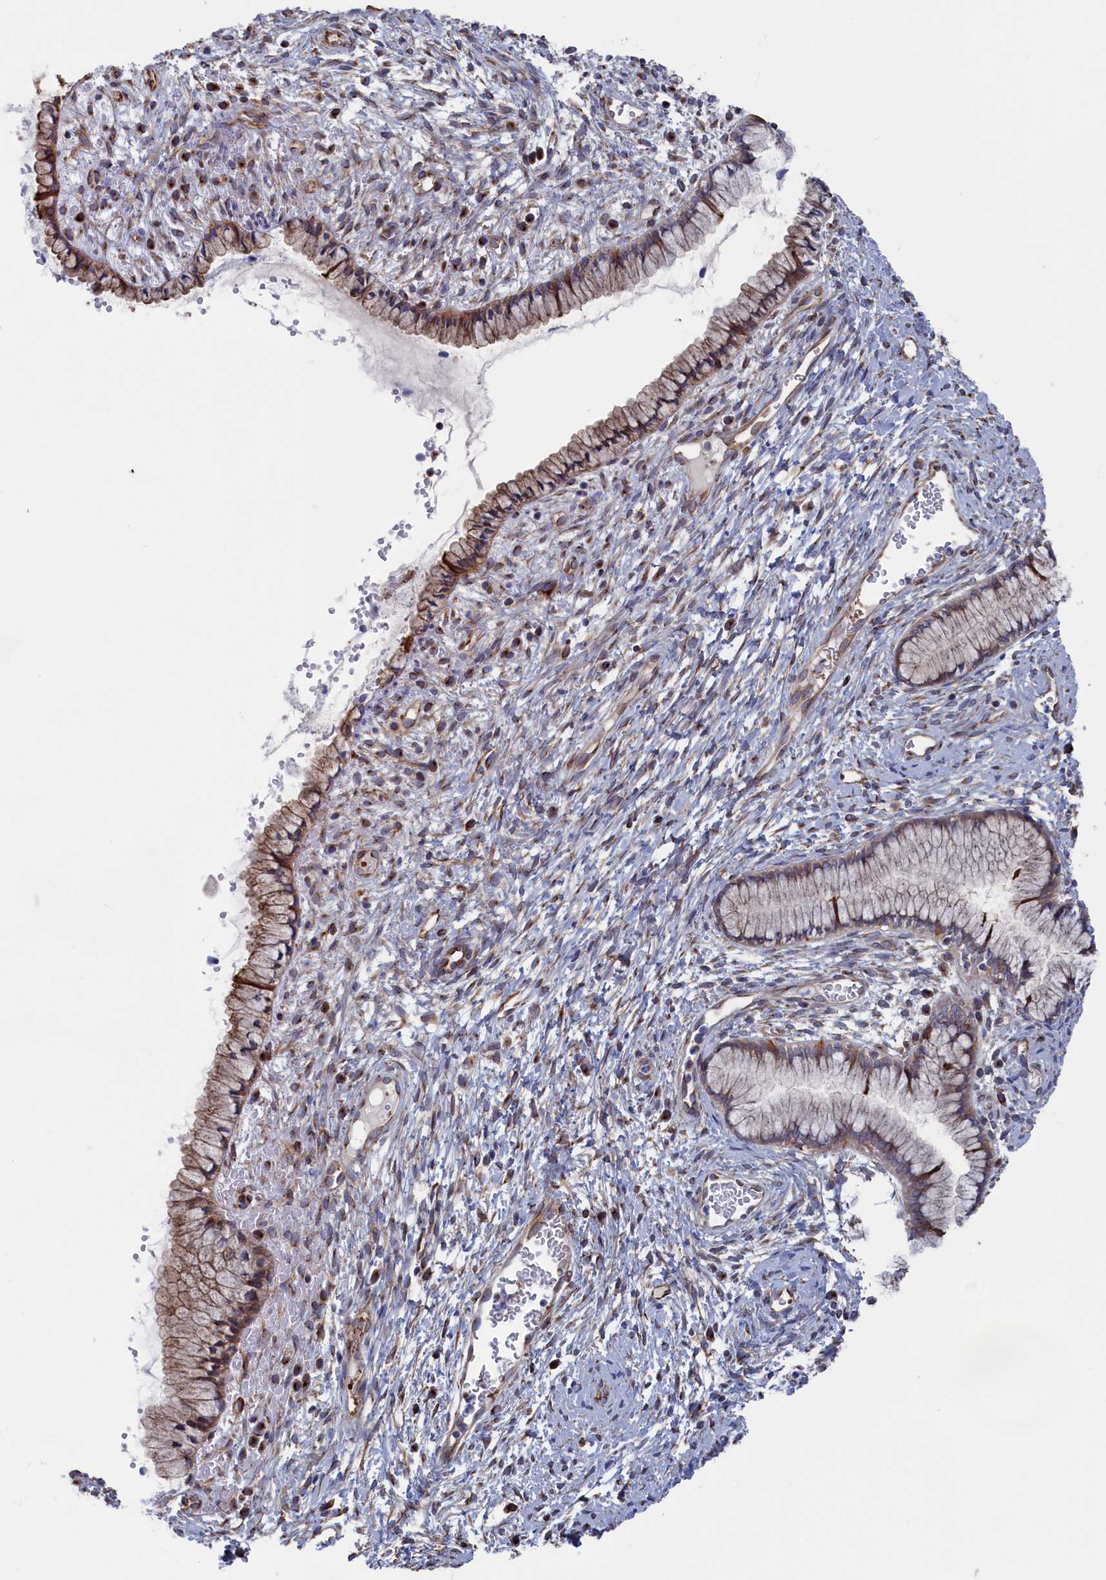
{"staining": {"intensity": "moderate", "quantity": "25%-75%", "location": "cytoplasmic/membranous"}, "tissue": "cervix", "cell_type": "Glandular cells", "image_type": "normal", "snomed": [{"axis": "morphology", "description": "Normal tissue, NOS"}, {"axis": "topography", "description": "Cervix"}], "caption": "A medium amount of moderate cytoplasmic/membranous positivity is identified in about 25%-75% of glandular cells in benign cervix. (DAB (3,3'-diaminobenzidine) IHC with brightfield microscopy, high magnification).", "gene": "NUTF2", "patient": {"sex": "female", "age": 42}}